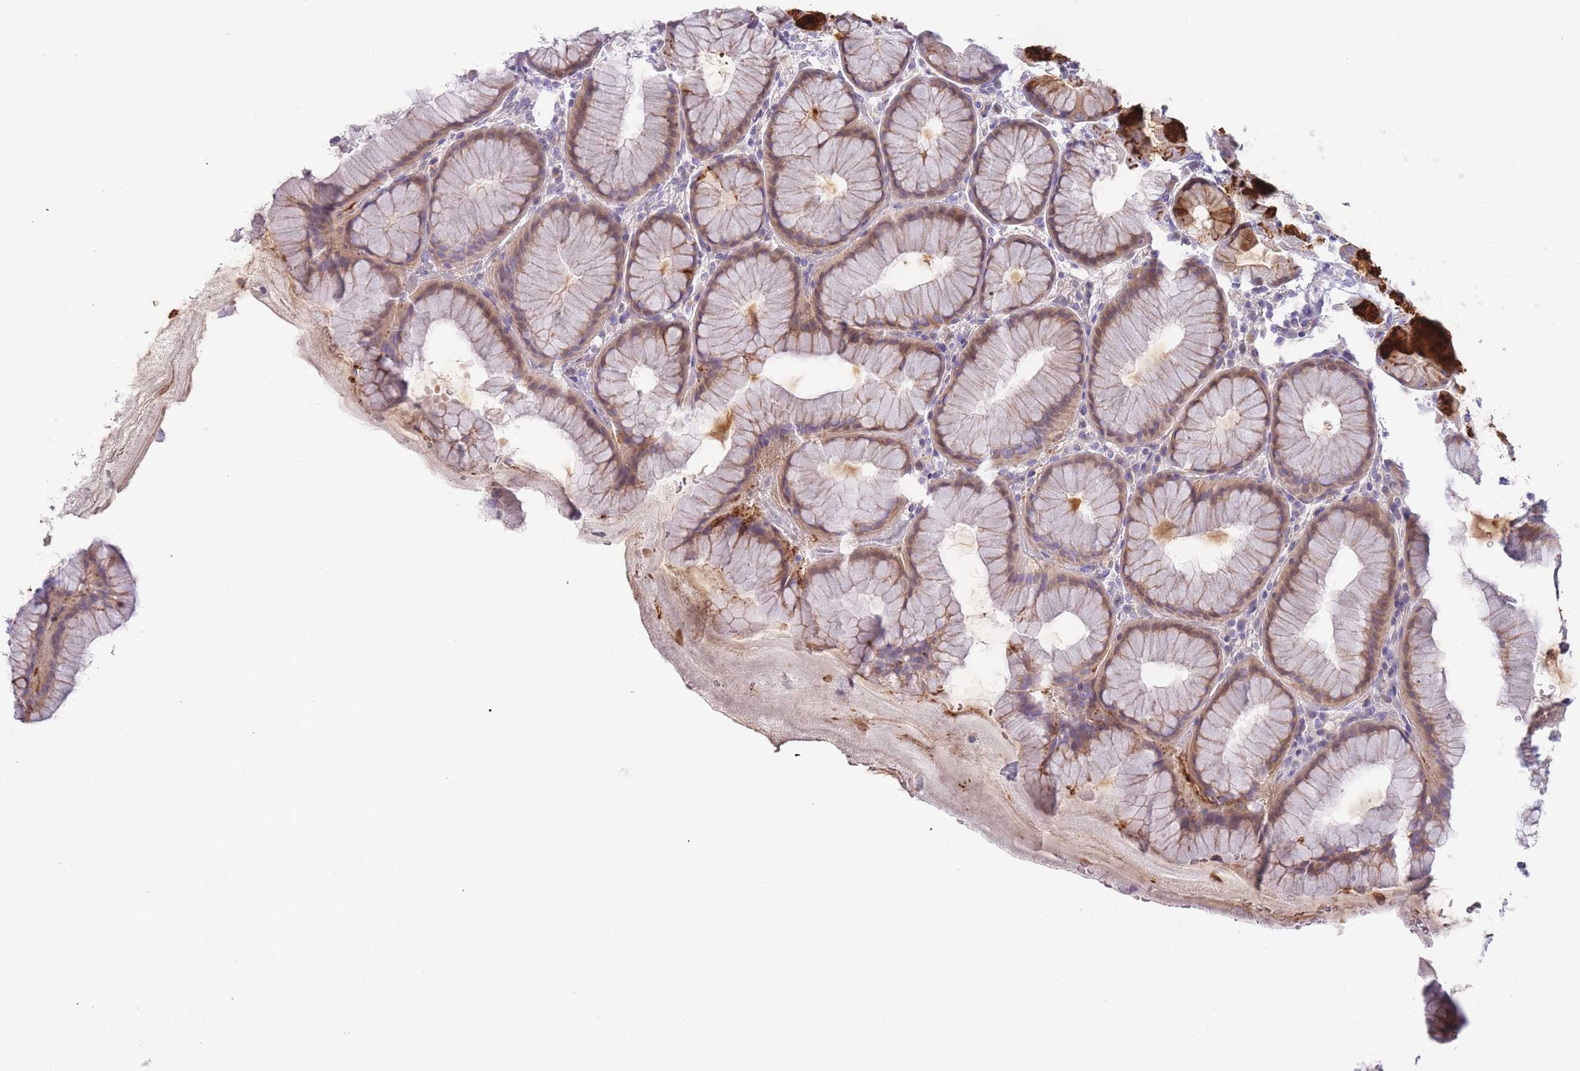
{"staining": {"intensity": "strong", "quantity": "25%-75%", "location": "cytoplasmic/membranous"}, "tissue": "stomach", "cell_type": "Glandular cells", "image_type": "normal", "snomed": [{"axis": "morphology", "description": "Normal tissue, NOS"}, {"axis": "topography", "description": "Stomach"}], "caption": "Strong cytoplasmic/membranous staining for a protein is present in about 25%-75% of glandular cells of unremarkable stomach using immunohistochemistry (IHC).", "gene": "IMPG1", "patient": {"sex": "male", "age": 57}}